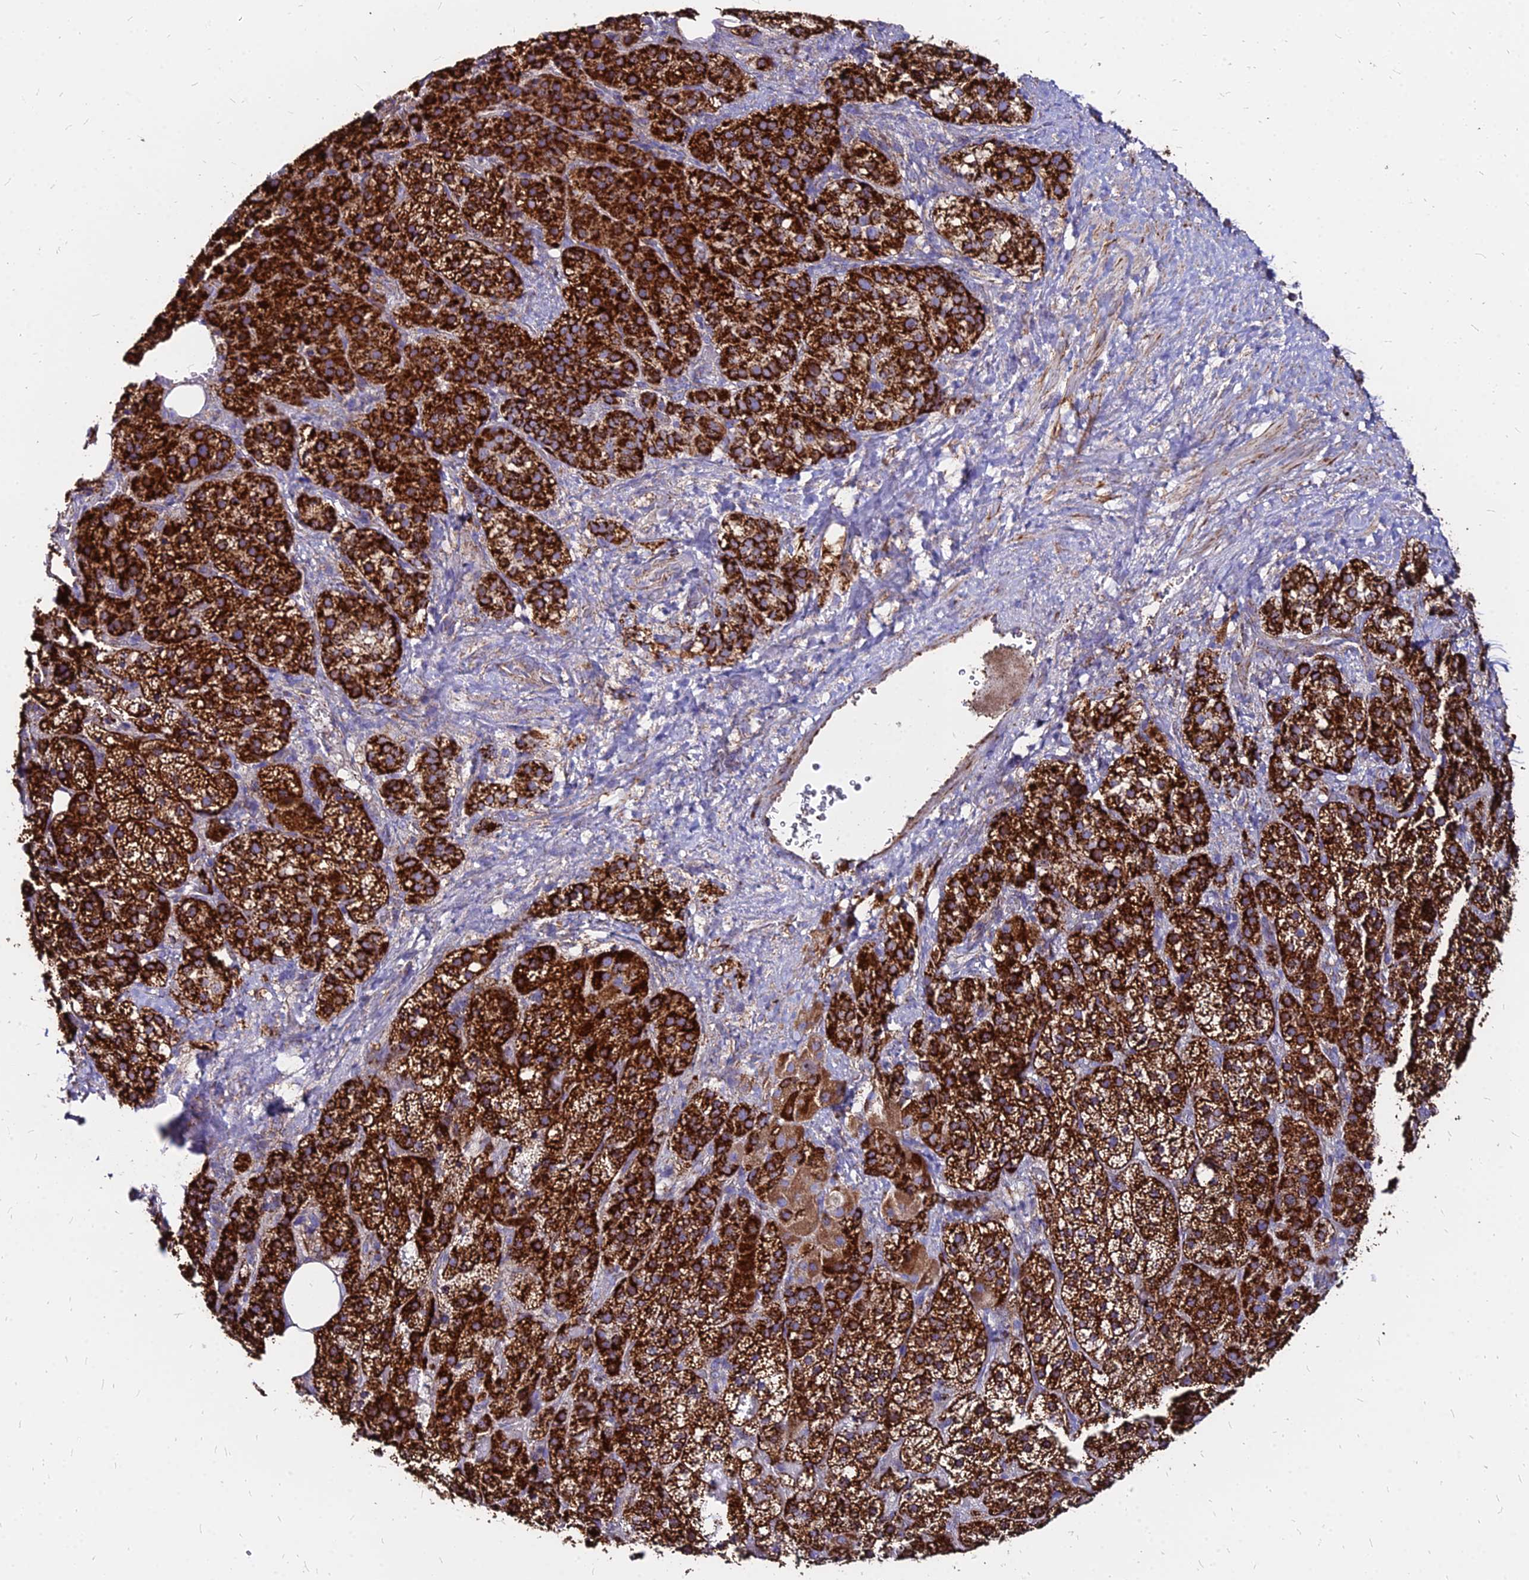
{"staining": {"intensity": "strong", "quantity": ">75%", "location": "cytoplasmic/membranous"}, "tissue": "adrenal gland", "cell_type": "Glandular cells", "image_type": "normal", "snomed": [{"axis": "morphology", "description": "Normal tissue, NOS"}, {"axis": "topography", "description": "Adrenal gland"}], "caption": "This histopathology image reveals immunohistochemistry staining of normal human adrenal gland, with high strong cytoplasmic/membranous staining in approximately >75% of glandular cells.", "gene": "DLD", "patient": {"sex": "female", "age": 59}}